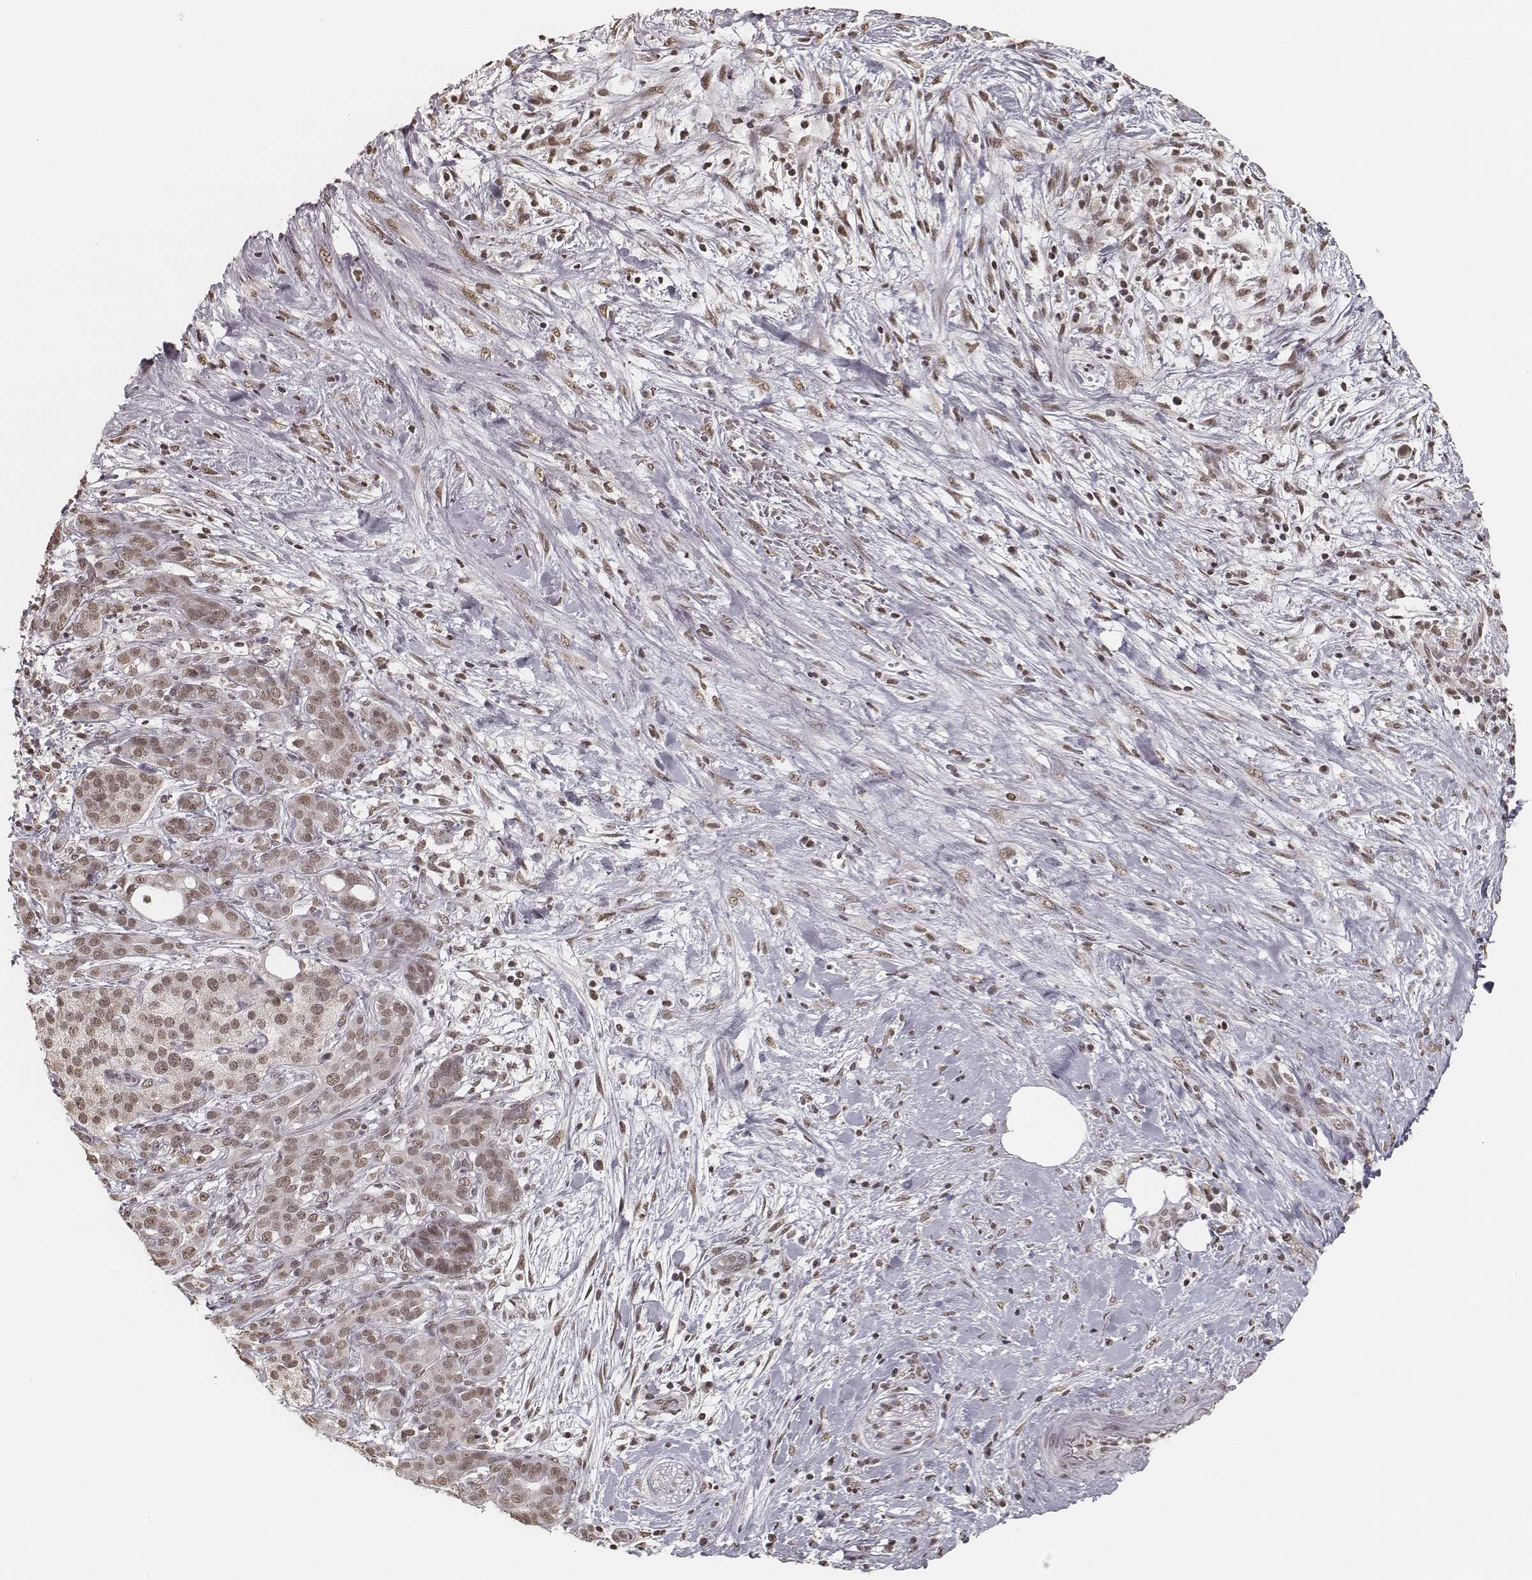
{"staining": {"intensity": "weak", "quantity": ">75%", "location": "nuclear"}, "tissue": "pancreatic cancer", "cell_type": "Tumor cells", "image_type": "cancer", "snomed": [{"axis": "morphology", "description": "Adenocarcinoma, NOS"}, {"axis": "topography", "description": "Pancreas"}], "caption": "Adenocarcinoma (pancreatic) was stained to show a protein in brown. There is low levels of weak nuclear positivity in approximately >75% of tumor cells.", "gene": "HMGA2", "patient": {"sex": "male", "age": 44}}